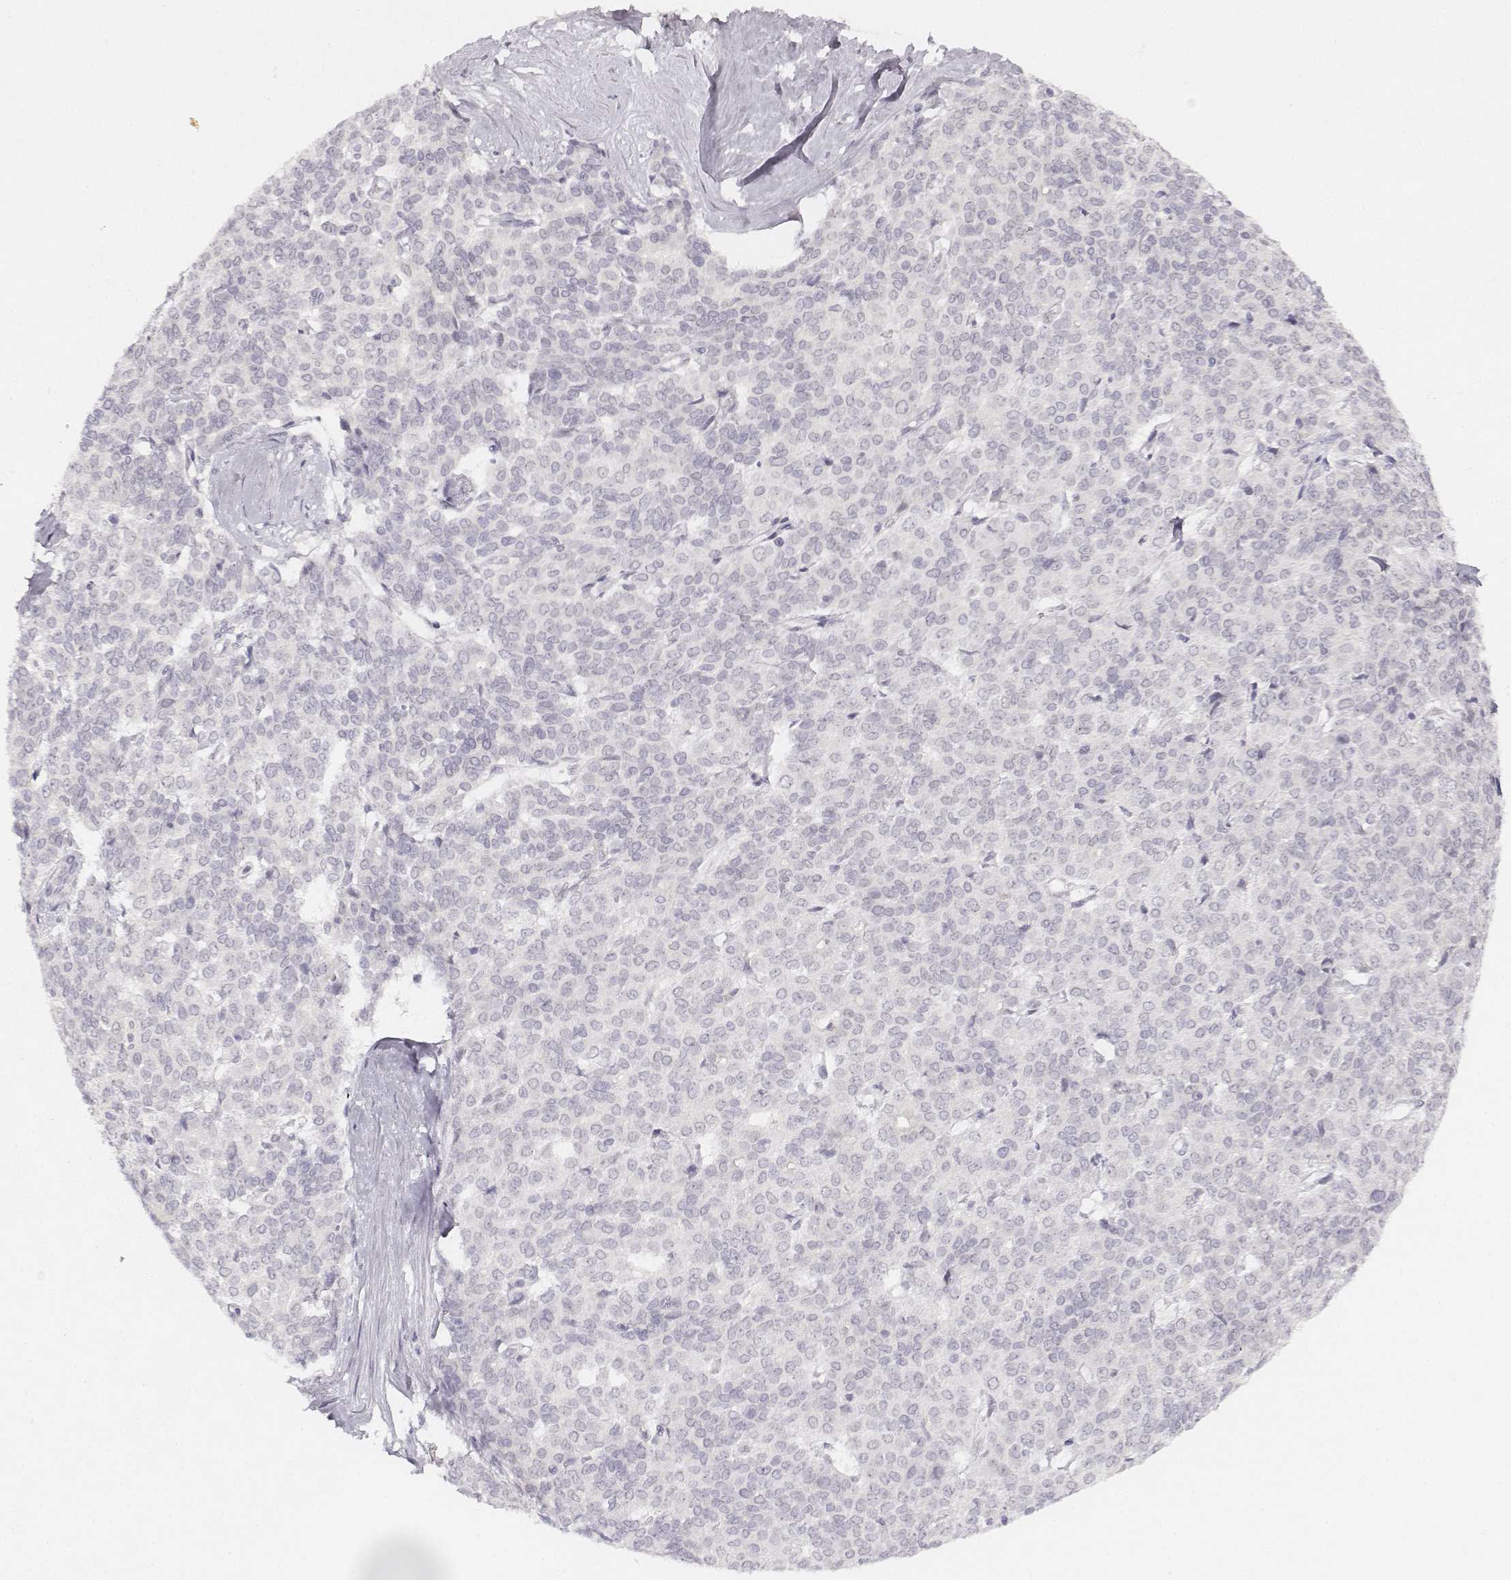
{"staining": {"intensity": "negative", "quantity": "none", "location": "none"}, "tissue": "liver cancer", "cell_type": "Tumor cells", "image_type": "cancer", "snomed": [{"axis": "morphology", "description": "Cholangiocarcinoma"}, {"axis": "topography", "description": "Liver"}], "caption": "Immunohistochemical staining of liver cancer shows no significant expression in tumor cells.", "gene": "KRTAP2-1", "patient": {"sex": "female", "age": 47}}